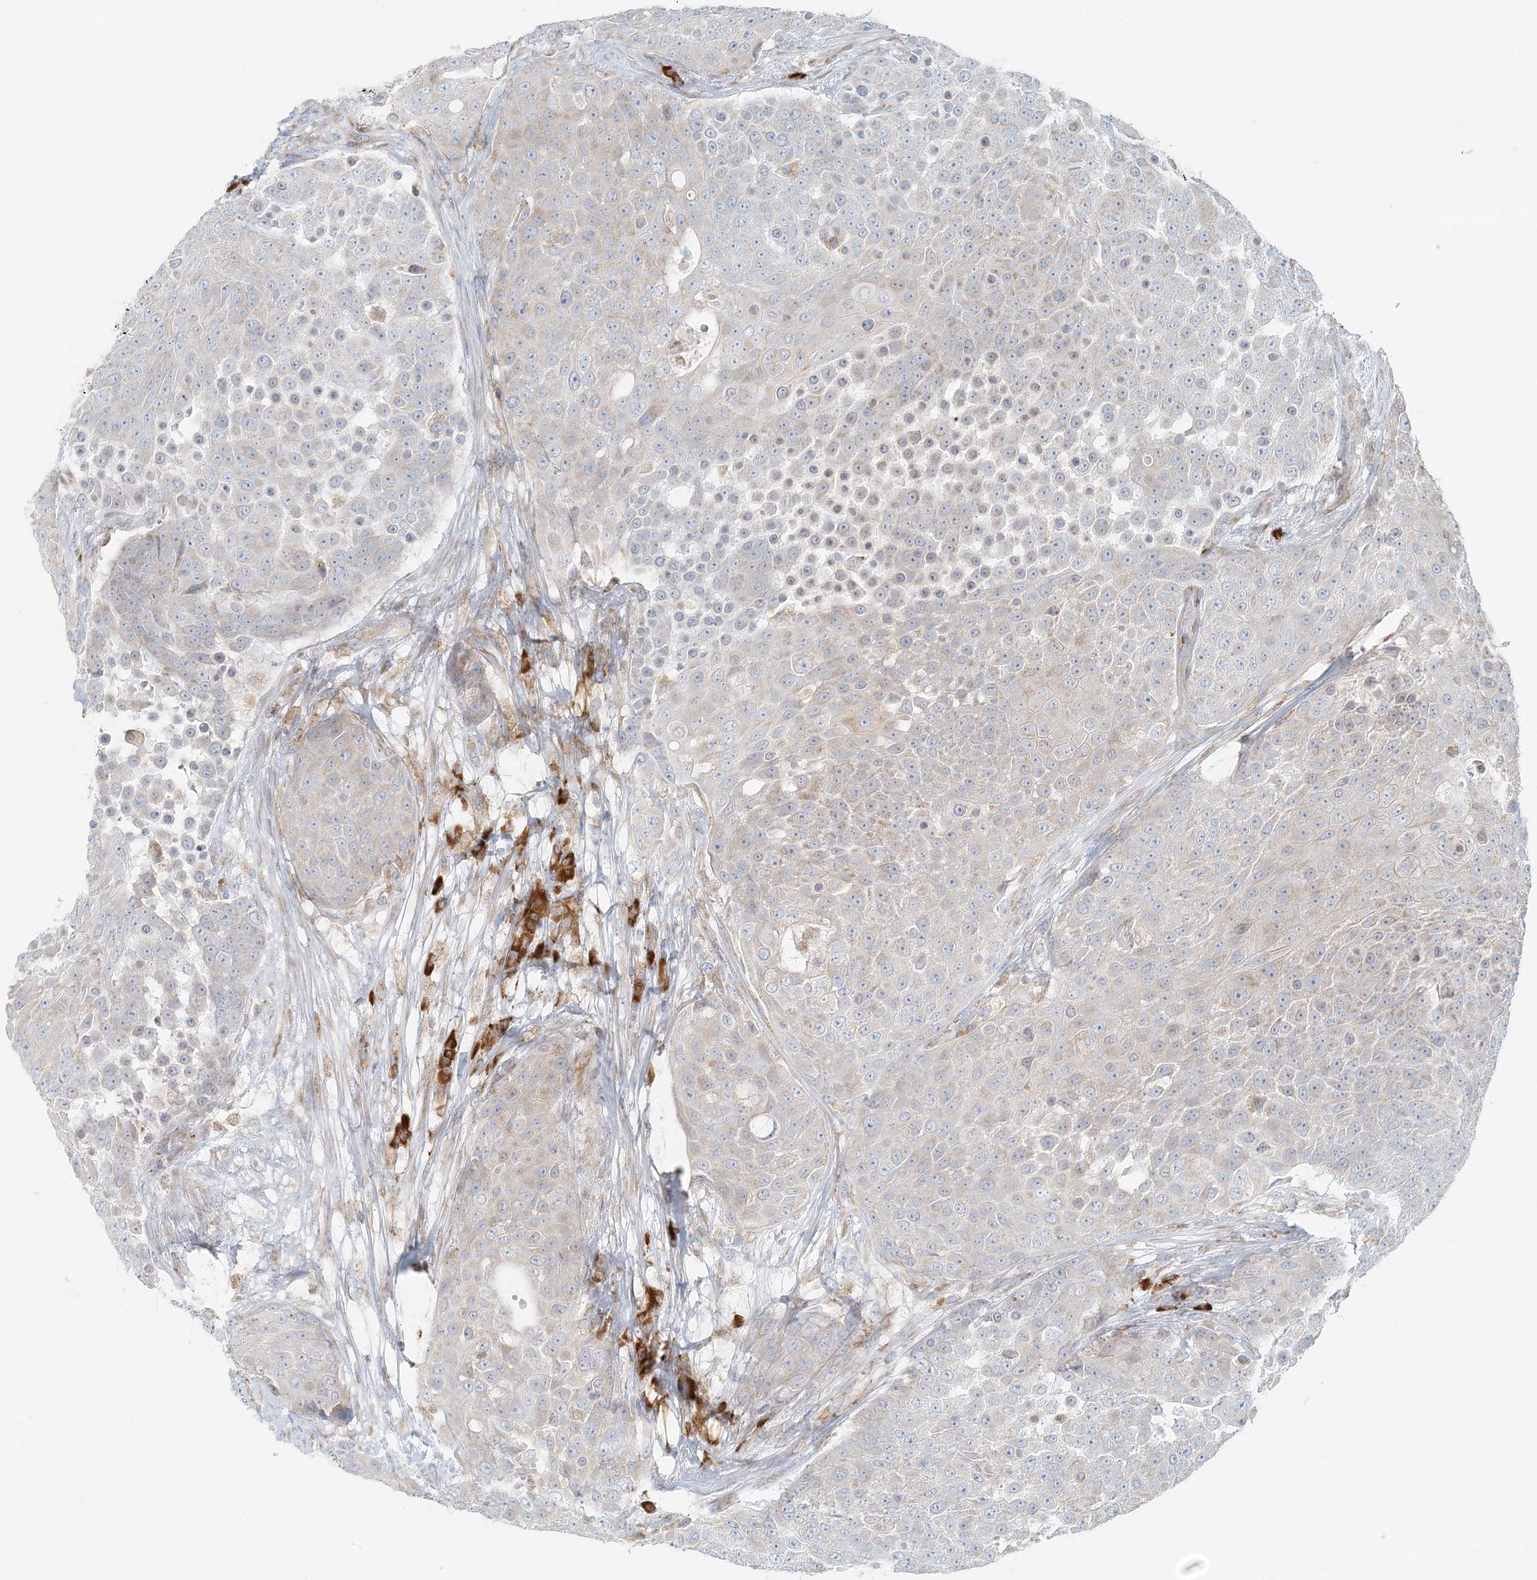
{"staining": {"intensity": "negative", "quantity": "none", "location": "none"}, "tissue": "urothelial cancer", "cell_type": "Tumor cells", "image_type": "cancer", "snomed": [{"axis": "morphology", "description": "Urothelial carcinoma, High grade"}, {"axis": "topography", "description": "Urinary bladder"}], "caption": "Tumor cells are negative for protein expression in human urothelial carcinoma (high-grade).", "gene": "STK11IP", "patient": {"sex": "female", "age": 63}}